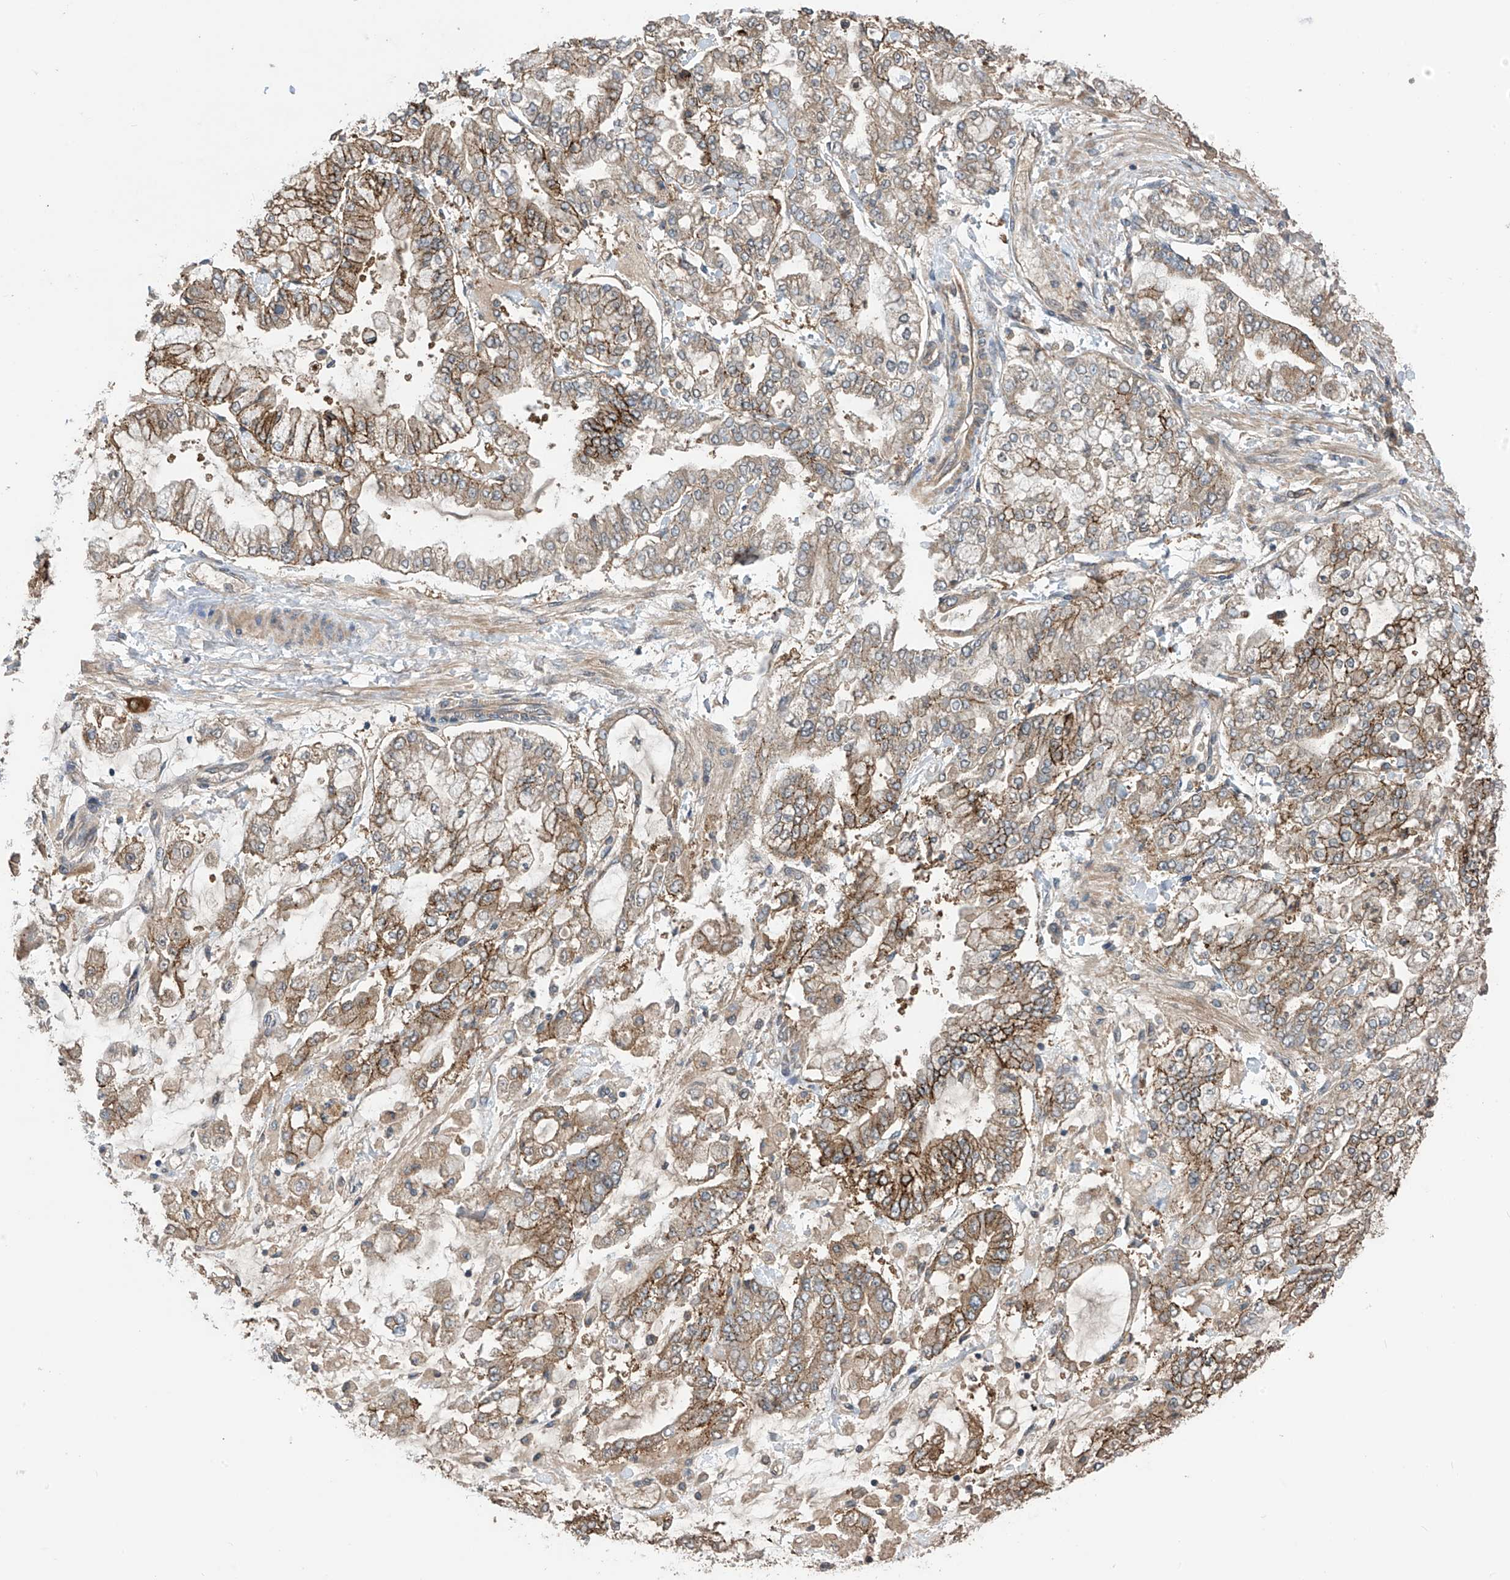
{"staining": {"intensity": "strong", "quantity": "25%-75%", "location": "cytoplasmic/membranous"}, "tissue": "stomach cancer", "cell_type": "Tumor cells", "image_type": "cancer", "snomed": [{"axis": "morphology", "description": "Normal tissue, NOS"}, {"axis": "morphology", "description": "Adenocarcinoma, NOS"}, {"axis": "topography", "description": "Stomach, upper"}, {"axis": "topography", "description": "Stomach"}], "caption": "Tumor cells exhibit high levels of strong cytoplasmic/membranous positivity in approximately 25%-75% of cells in stomach cancer.", "gene": "PHACTR4", "patient": {"sex": "male", "age": 76}}